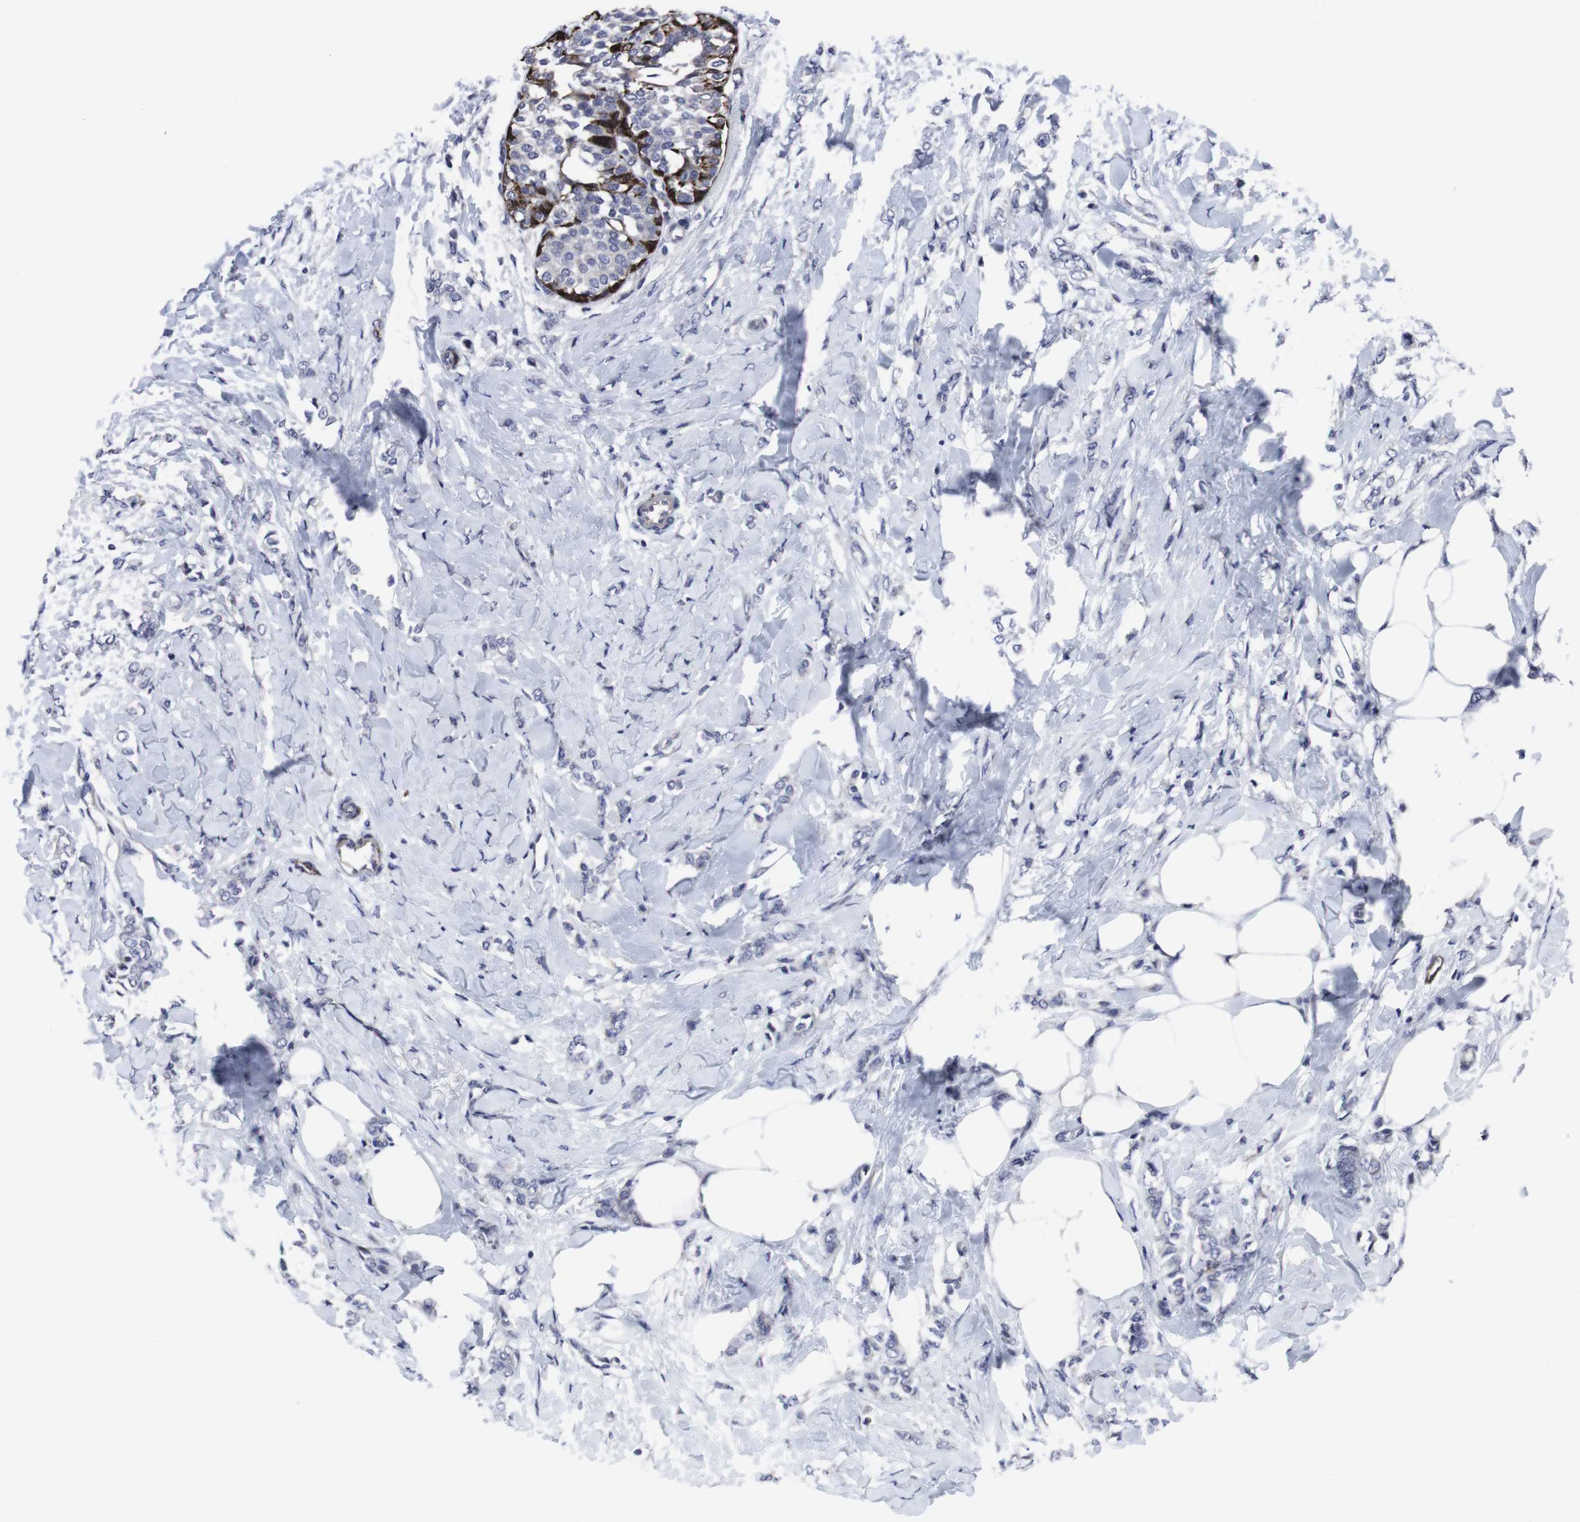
{"staining": {"intensity": "negative", "quantity": "none", "location": "none"}, "tissue": "breast cancer", "cell_type": "Tumor cells", "image_type": "cancer", "snomed": [{"axis": "morphology", "description": "Lobular carcinoma, in situ"}, {"axis": "morphology", "description": "Lobular carcinoma"}, {"axis": "topography", "description": "Breast"}], "caption": "Tumor cells are negative for protein expression in human lobular carcinoma in situ (breast).", "gene": "SNCG", "patient": {"sex": "female", "age": 41}}